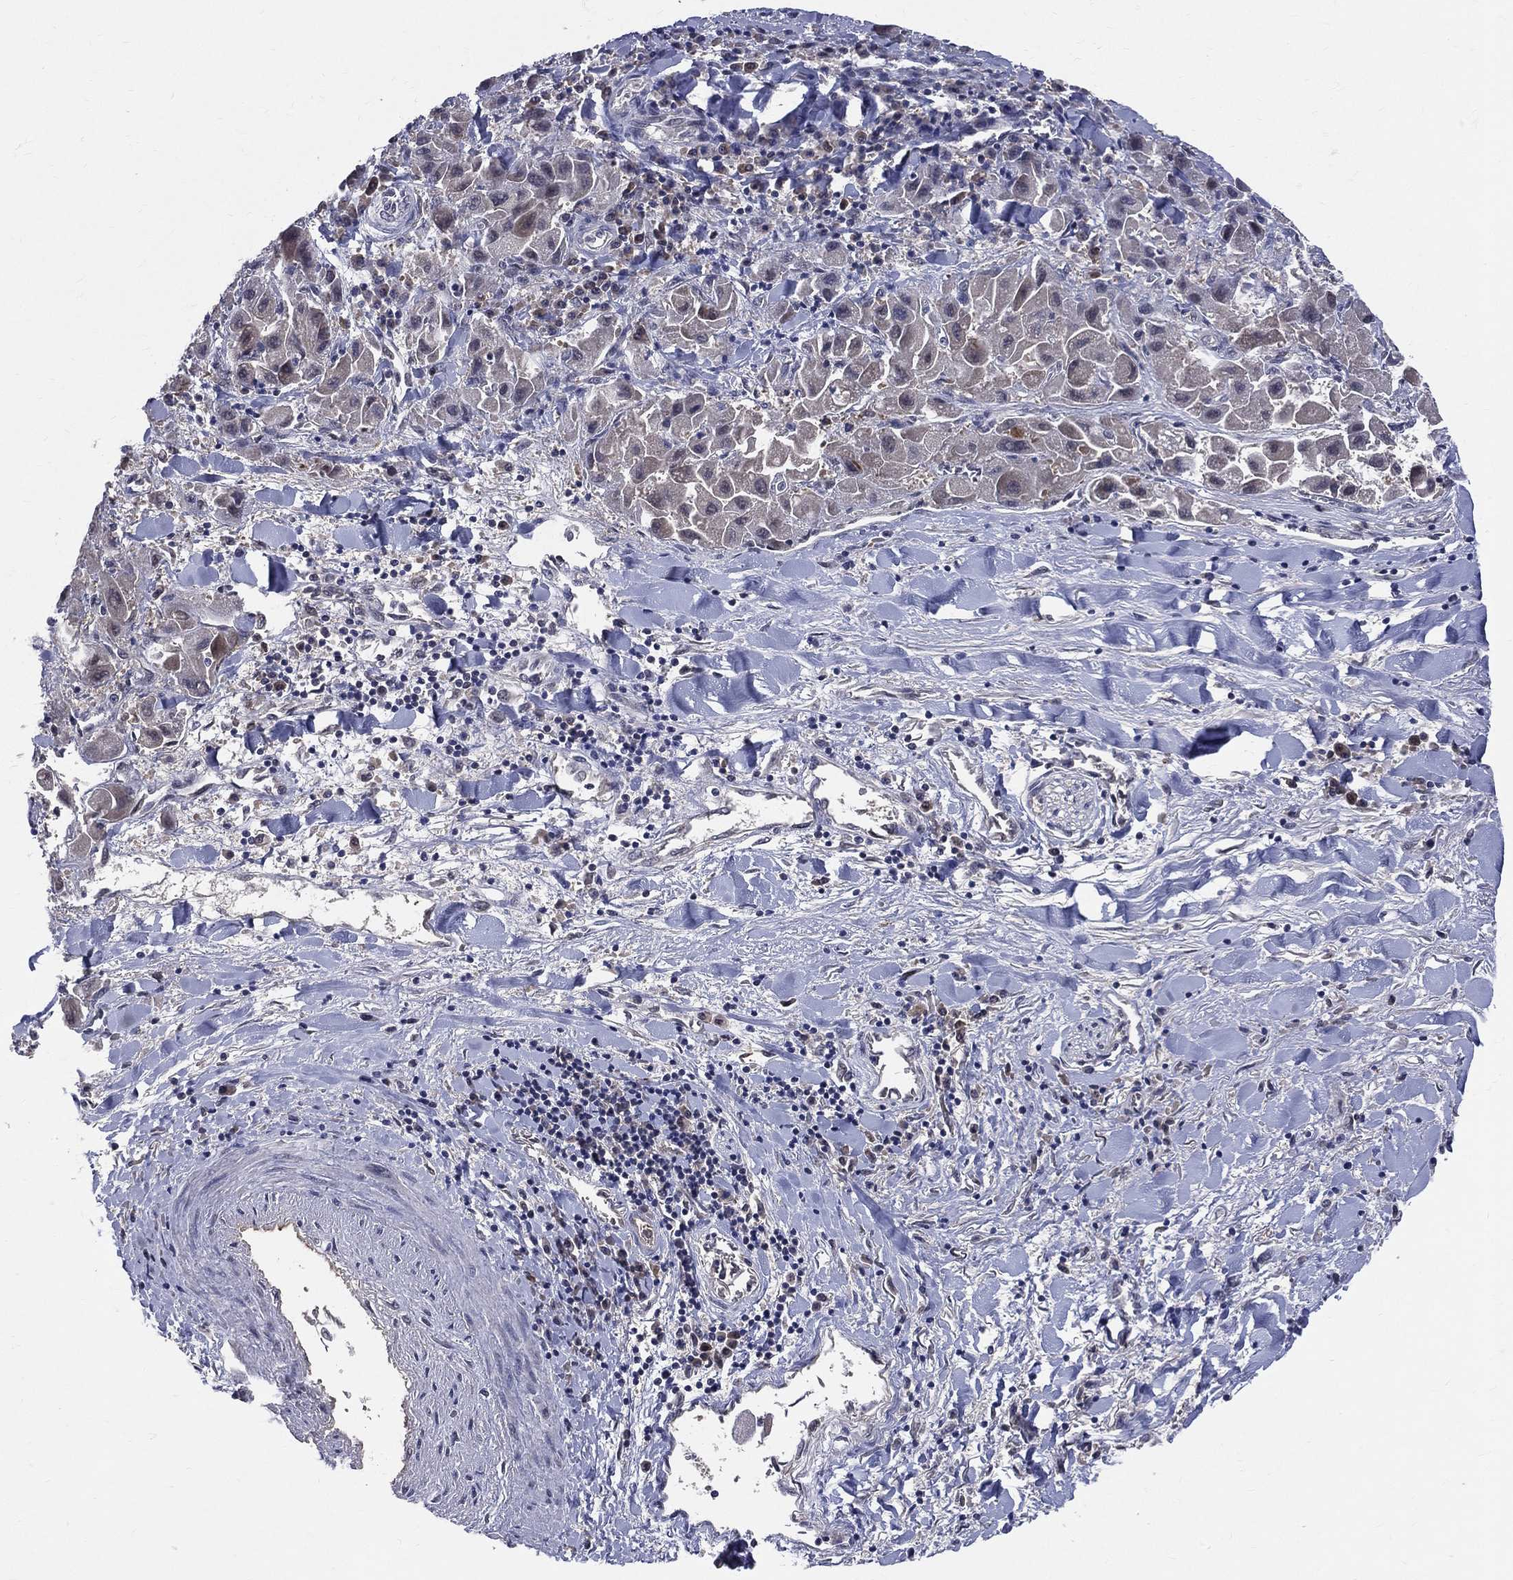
{"staining": {"intensity": "negative", "quantity": "none", "location": "none"}, "tissue": "liver cancer", "cell_type": "Tumor cells", "image_type": "cancer", "snomed": [{"axis": "morphology", "description": "Carcinoma, Hepatocellular, NOS"}, {"axis": "topography", "description": "Liver"}], "caption": "This is an IHC histopathology image of hepatocellular carcinoma (liver). There is no expression in tumor cells.", "gene": "DLG4", "patient": {"sex": "male", "age": 24}}